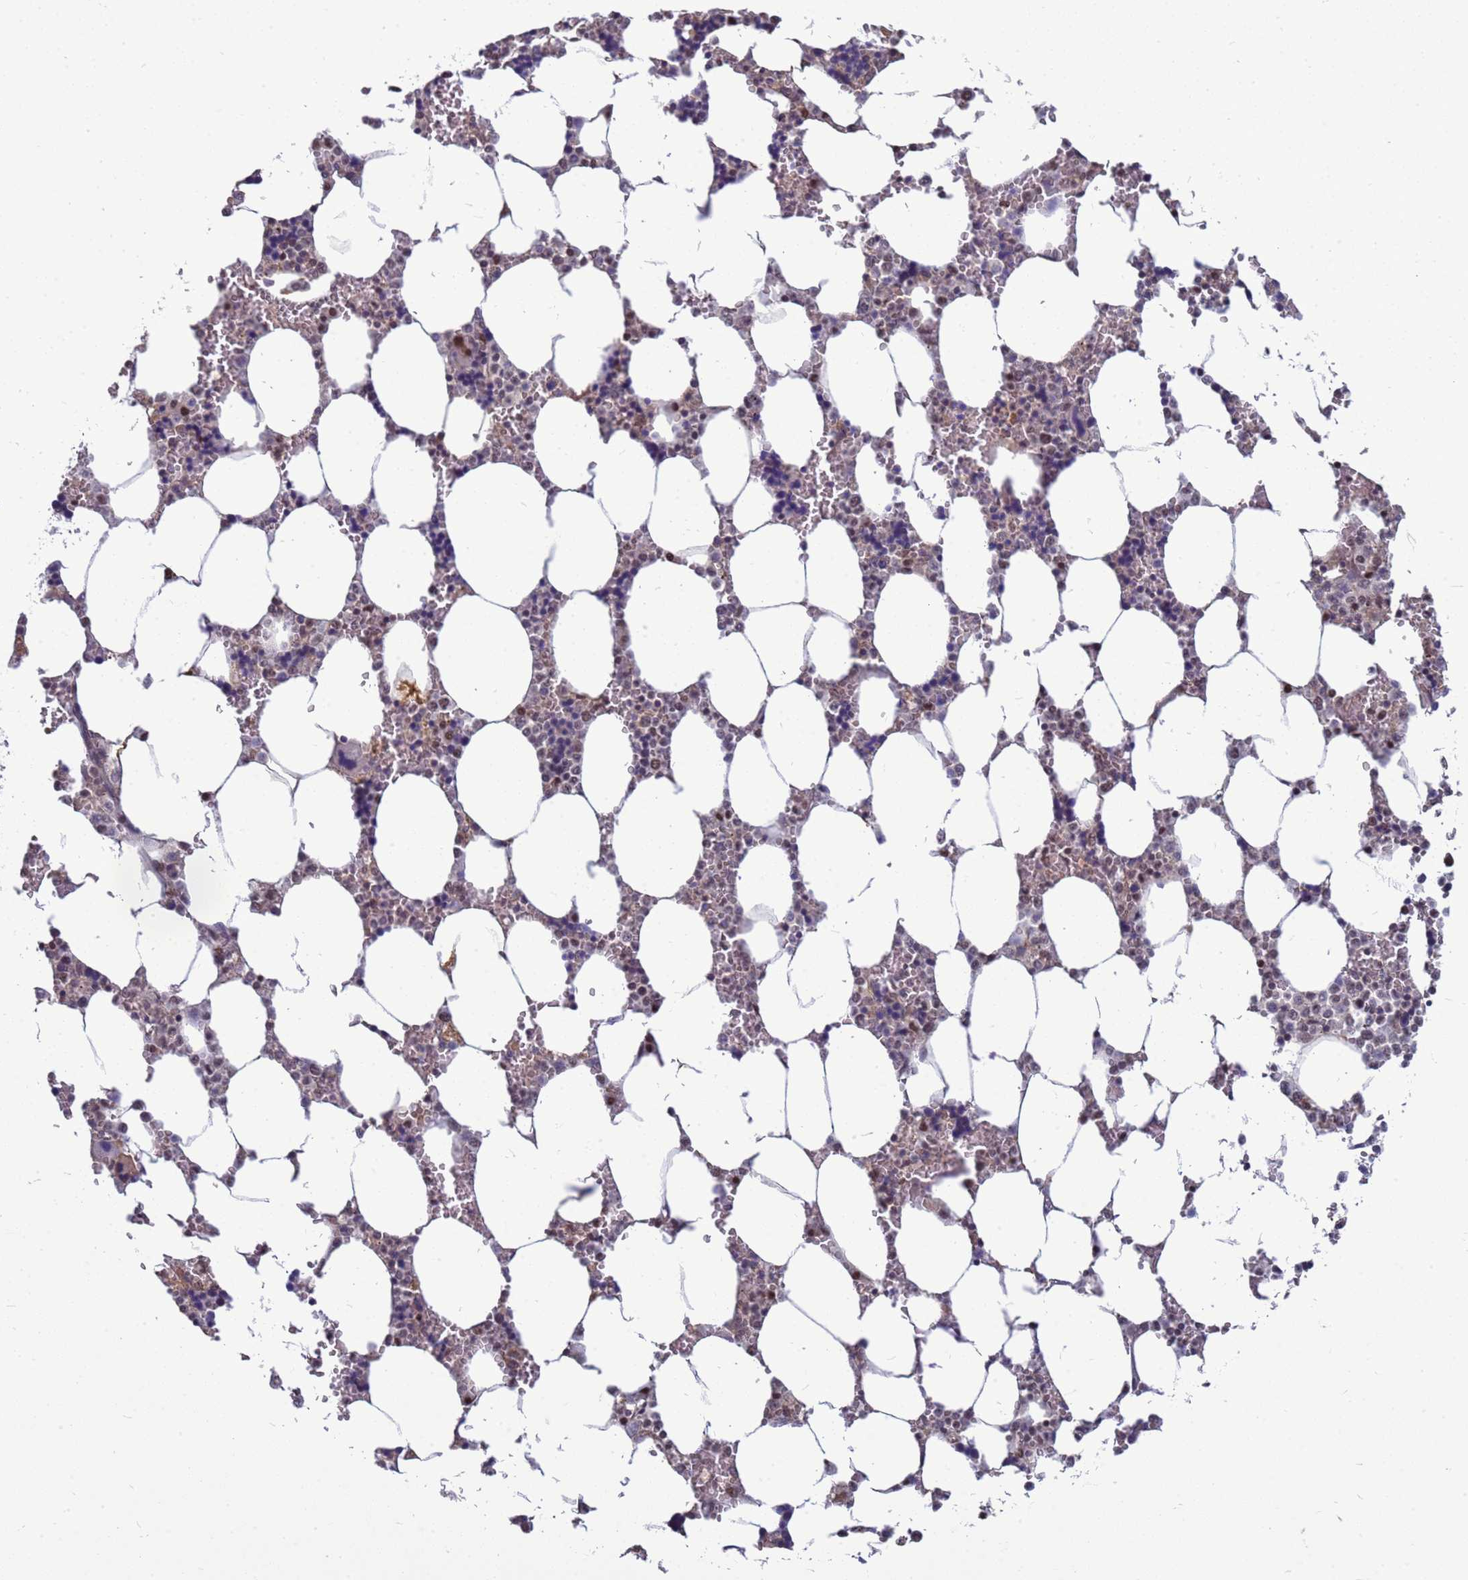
{"staining": {"intensity": "moderate", "quantity": "<25%", "location": "nuclear"}, "tissue": "bone marrow", "cell_type": "Hematopoietic cells", "image_type": "normal", "snomed": [{"axis": "morphology", "description": "Normal tissue, NOS"}, {"axis": "topography", "description": "Bone marrow"}], "caption": "Immunohistochemical staining of benign human bone marrow shows <25% levels of moderate nuclear protein expression in about <25% of hematopoietic cells. Ihc stains the protein in brown and the nuclei are stained blue.", "gene": "NSL1", "patient": {"sex": "male", "age": 64}}